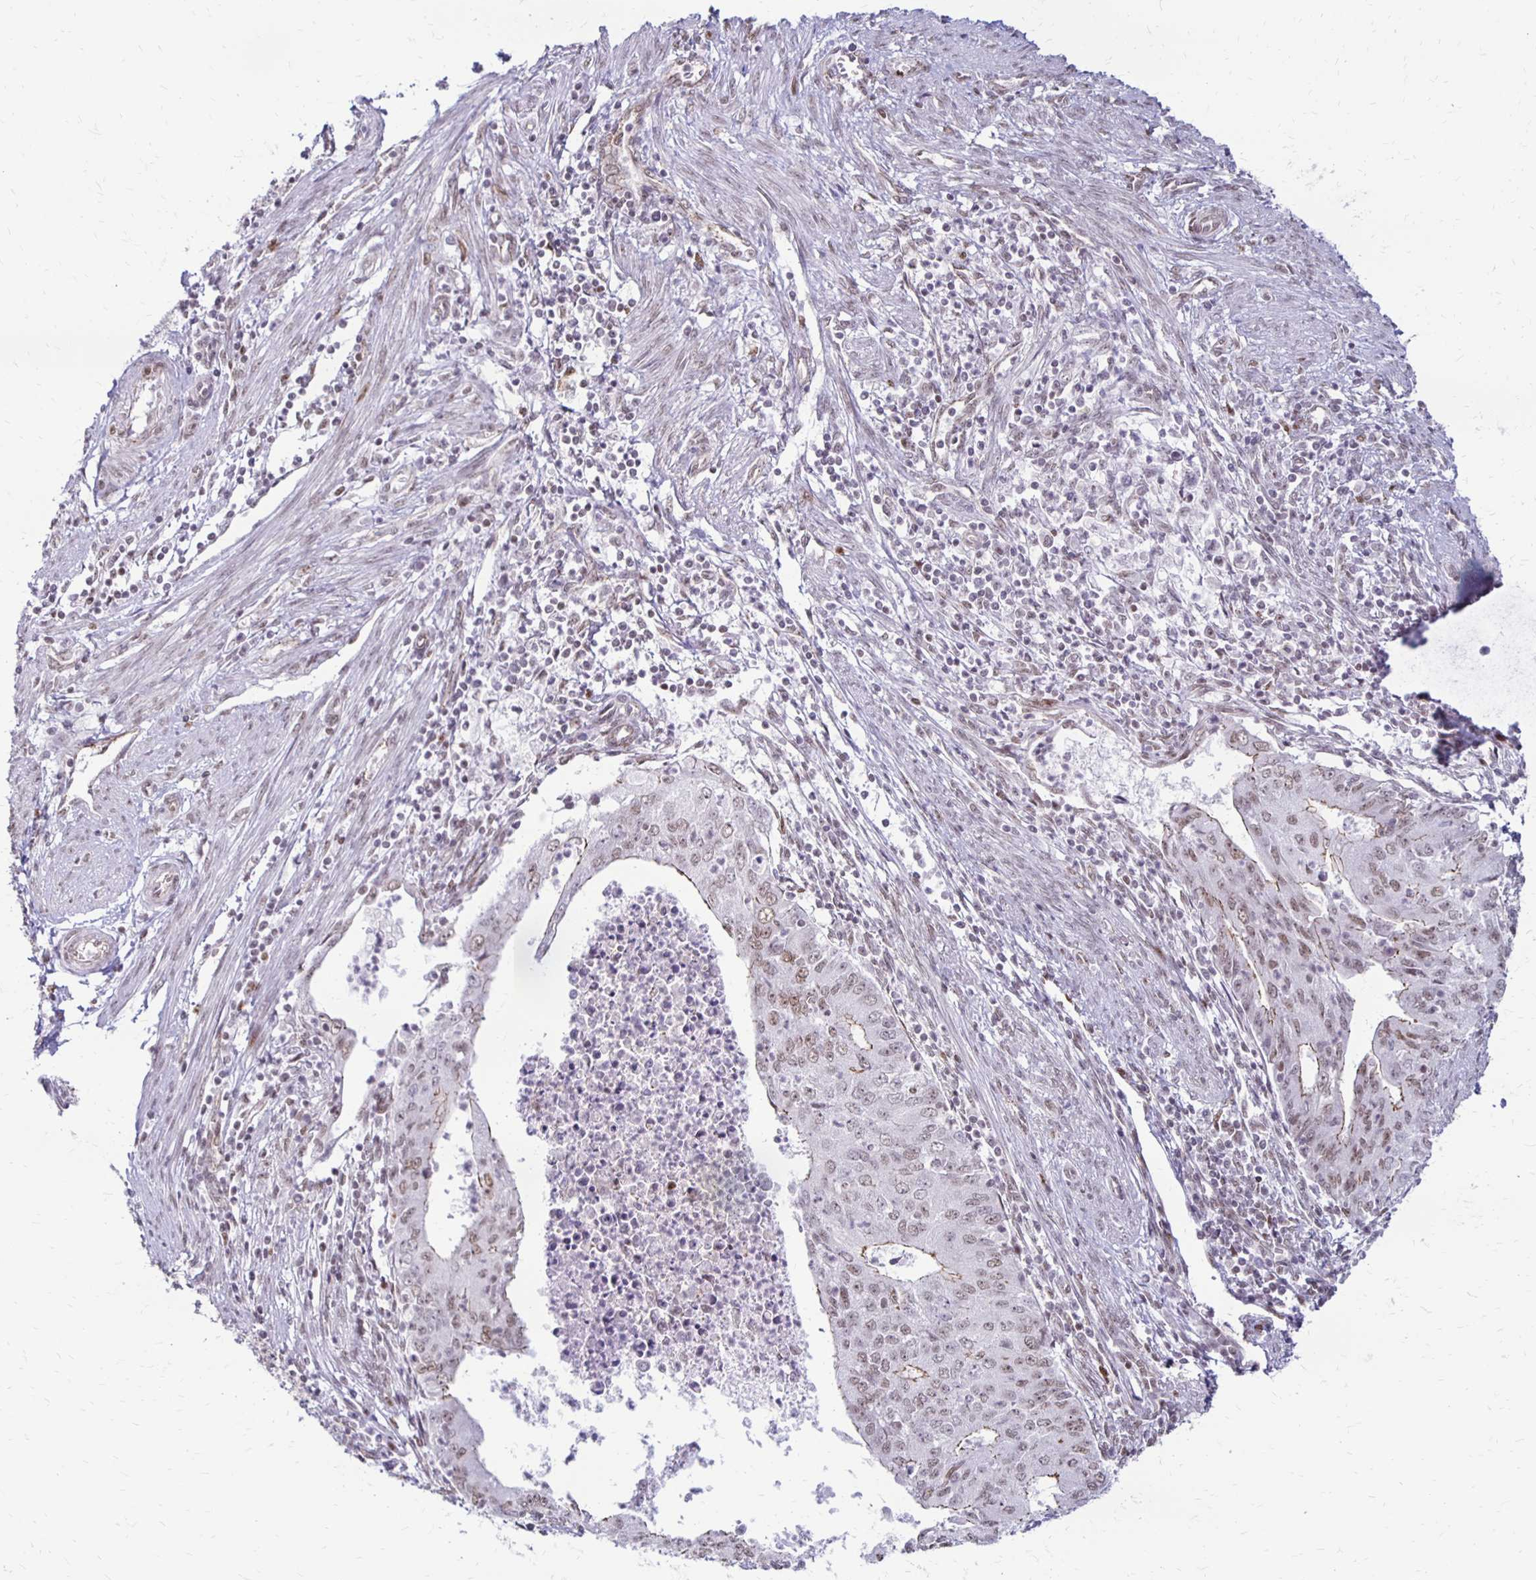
{"staining": {"intensity": "weak", "quantity": "25%-75%", "location": "cytoplasmic/membranous,nuclear"}, "tissue": "endometrial cancer", "cell_type": "Tumor cells", "image_type": "cancer", "snomed": [{"axis": "morphology", "description": "Adenocarcinoma, NOS"}, {"axis": "topography", "description": "Endometrium"}], "caption": "Tumor cells reveal weak cytoplasmic/membranous and nuclear expression in about 25%-75% of cells in adenocarcinoma (endometrial).", "gene": "DDB2", "patient": {"sex": "female", "age": 50}}